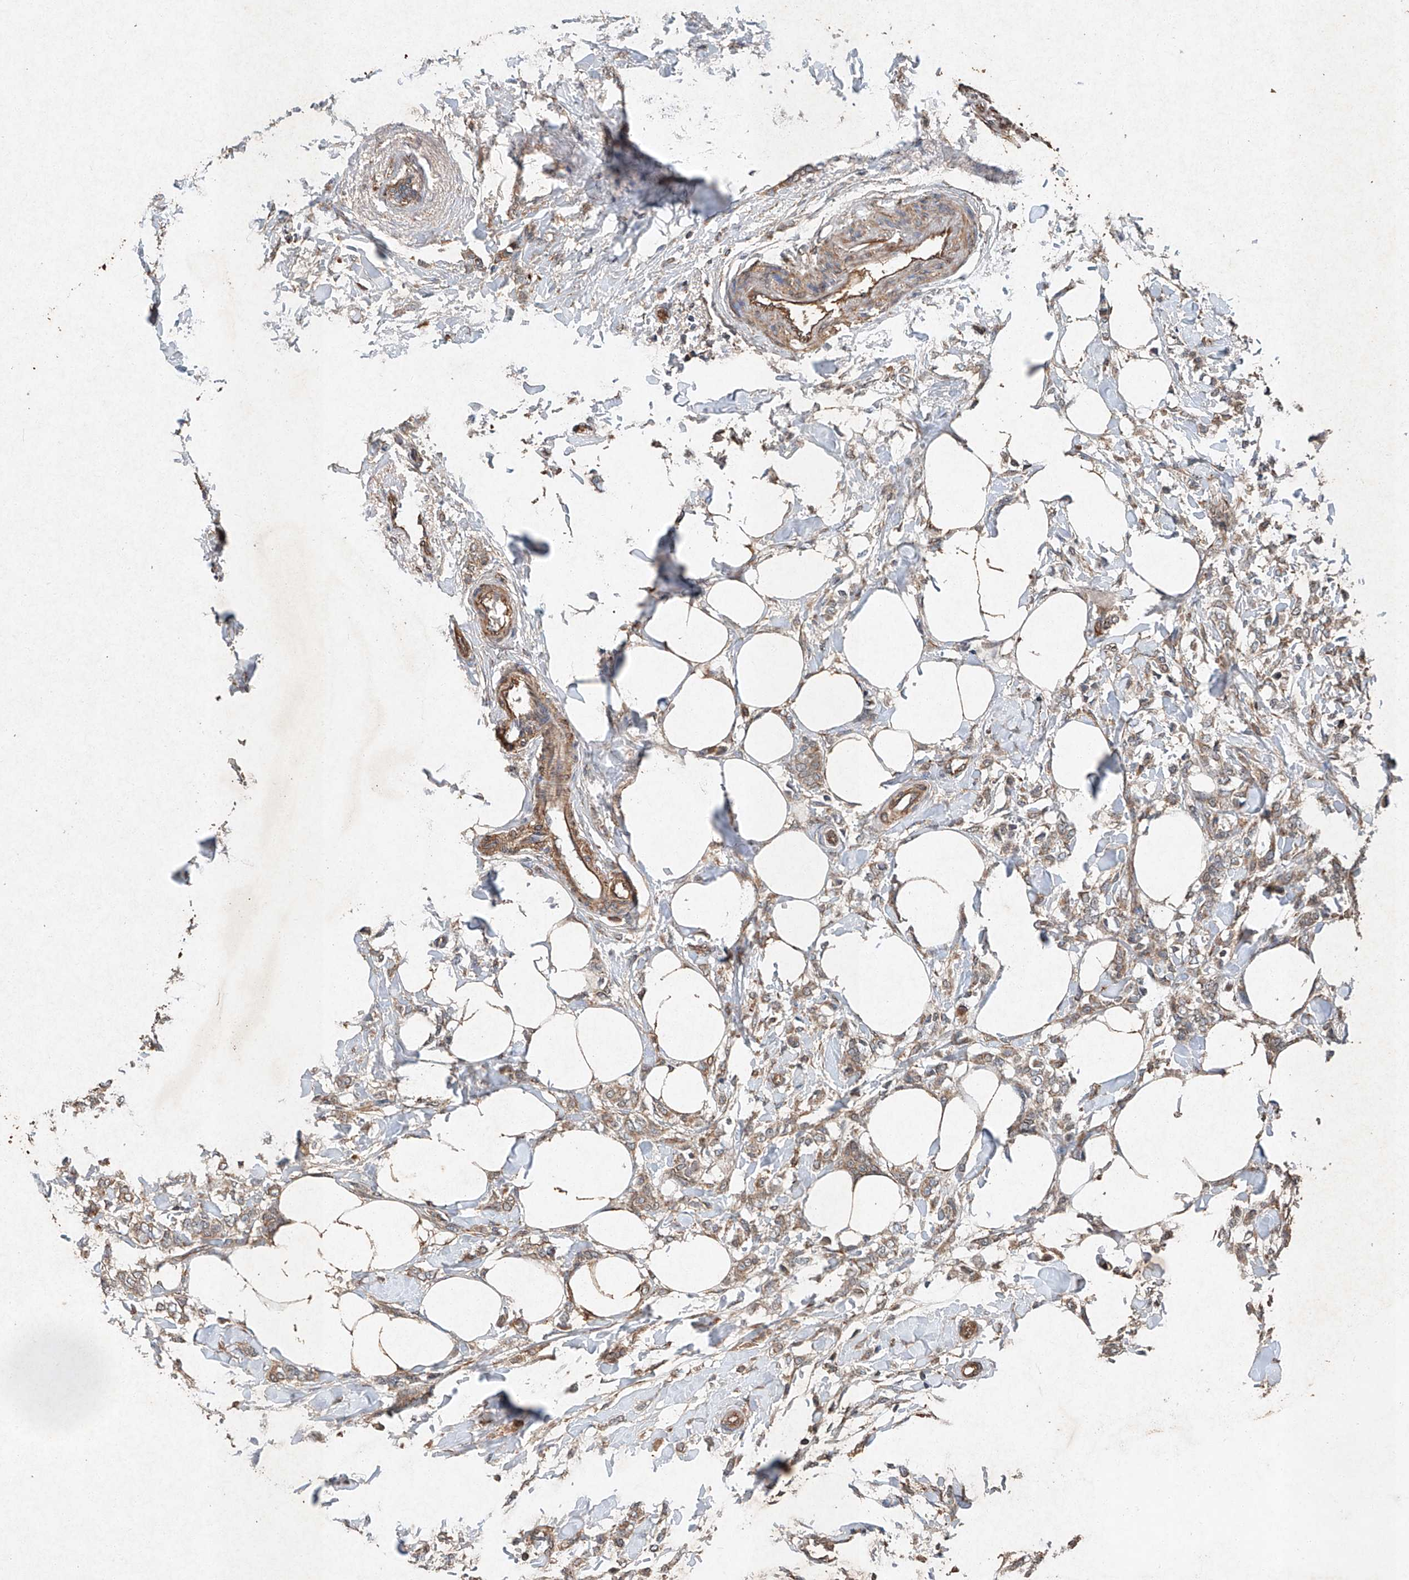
{"staining": {"intensity": "weak", "quantity": ">75%", "location": "cytoplasmic/membranous"}, "tissue": "breast cancer", "cell_type": "Tumor cells", "image_type": "cancer", "snomed": [{"axis": "morphology", "description": "Lobular carcinoma, in situ"}, {"axis": "morphology", "description": "Lobular carcinoma"}, {"axis": "topography", "description": "Breast"}], "caption": "The immunohistochemical stain labels weak cytoplasmic/membranous expression in tumor cells of breast cancer (lobular carcinoma in situ) tissue. (DAB (3,3'-diaminobenzidine) IHC, brown staining for protein, blue staining for nuclei).", "gene": "STK3", "patient": {"sex": "female", "age": 41}}